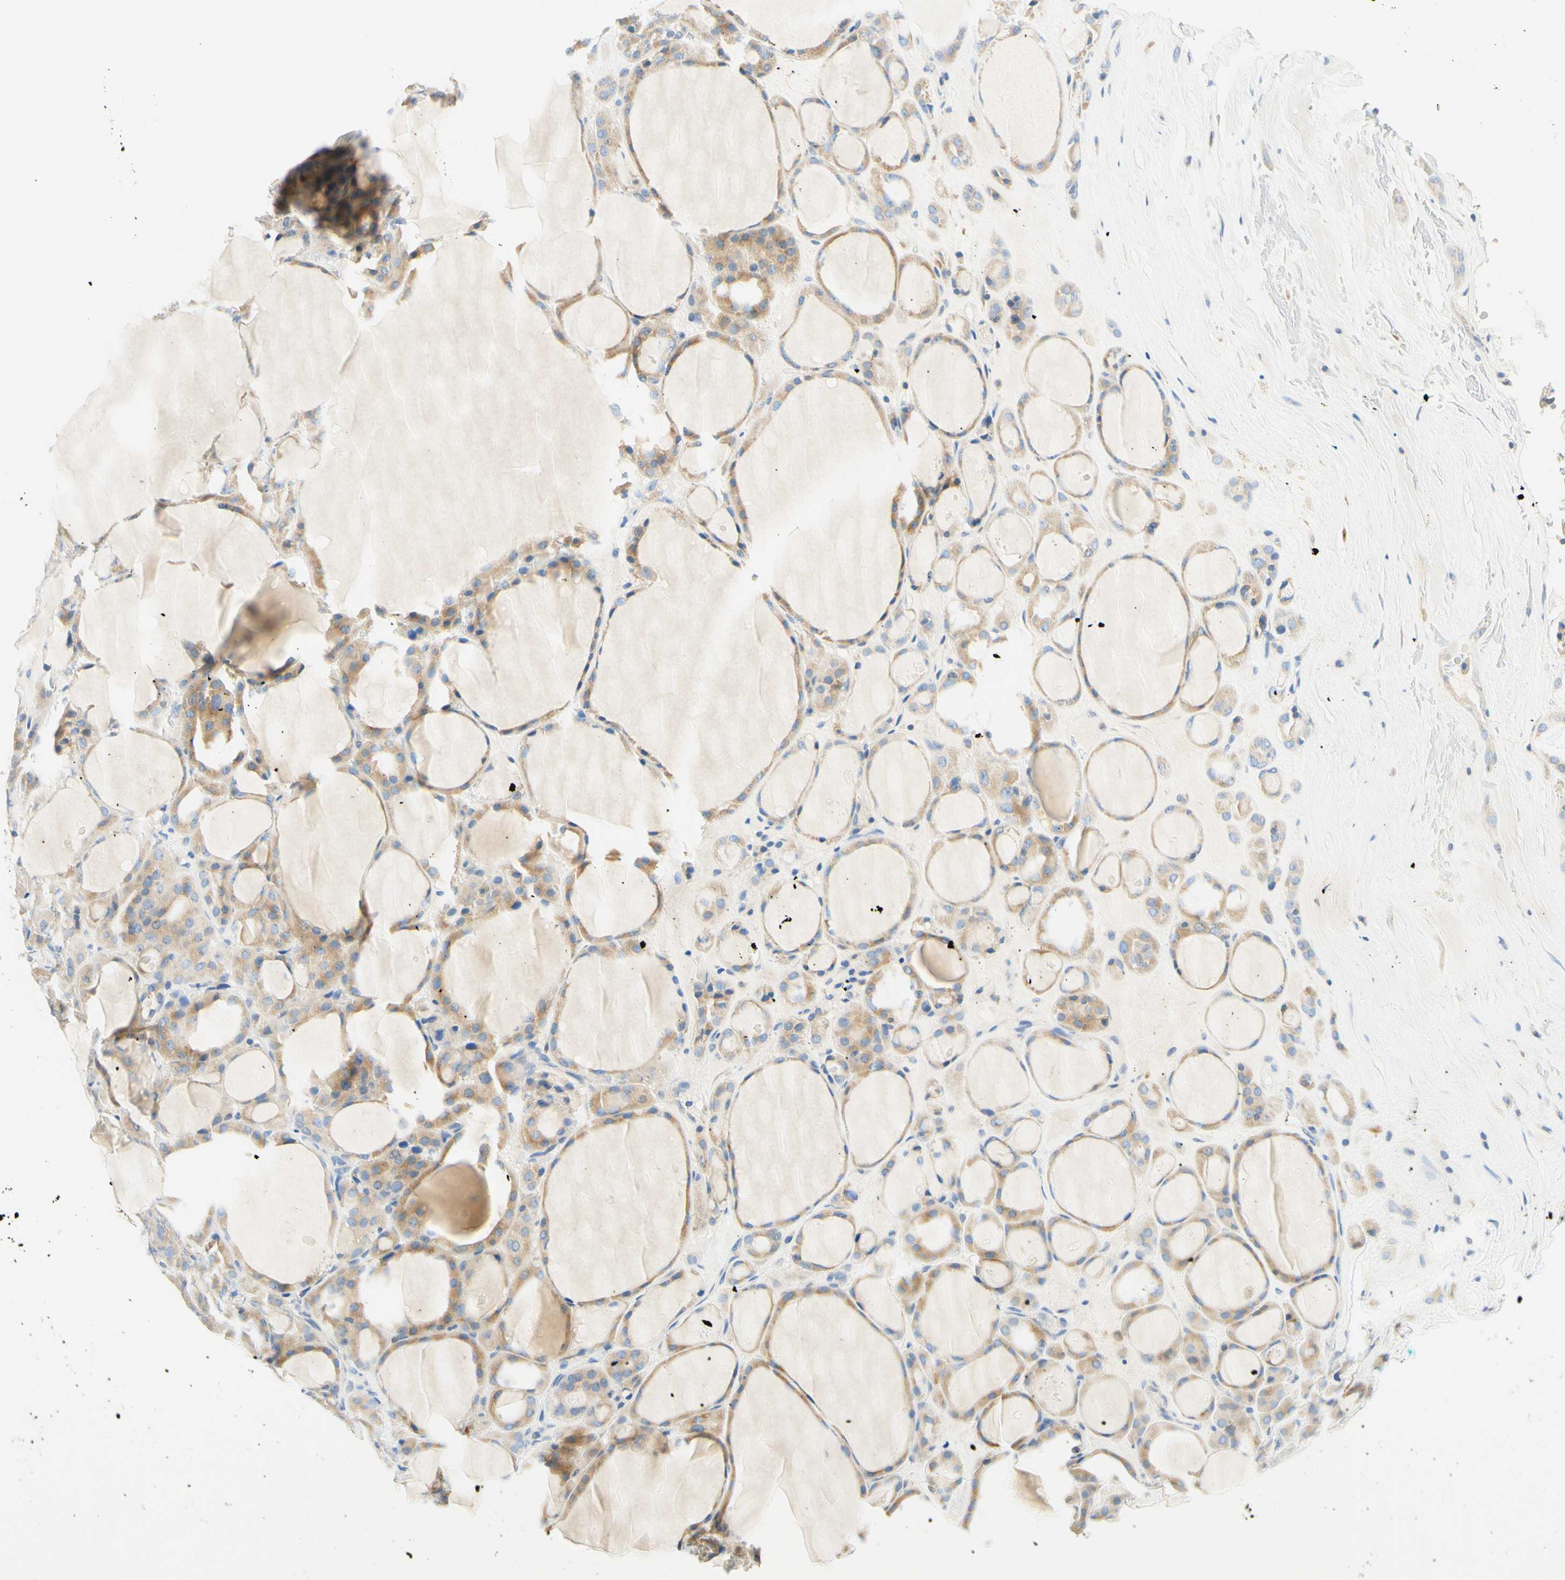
{"staining": {"intensity": "weak", "quantity": ">75%", "location": "cytoplasmic/membranous"}, "tissue": "thyroid gland", "cell_type": "Glandular cells", "image_type": "normal", "snomed": [{"axis": "morphology", "description": "Normal tissue, NOS"}, {"axis": "morphology", "description": "Carcinoma, NOS"}, {"axis": "topography", "description": "Thyroid gland"}], "caption": "Immunohistochemistry (IHC) staining of normal thyroid gland, which displays low levels of weak cytoplasmic/membranous expression in approximately >75% of glandular cells indicating weak cytoplasmic/membranous protein staining. The staining was performed using DAB (brown) for protein detection and nuclei were counterstained in hematoxylin (blue).", "gene": "LAT", "patient": {"sex": "female", "age": 86}}